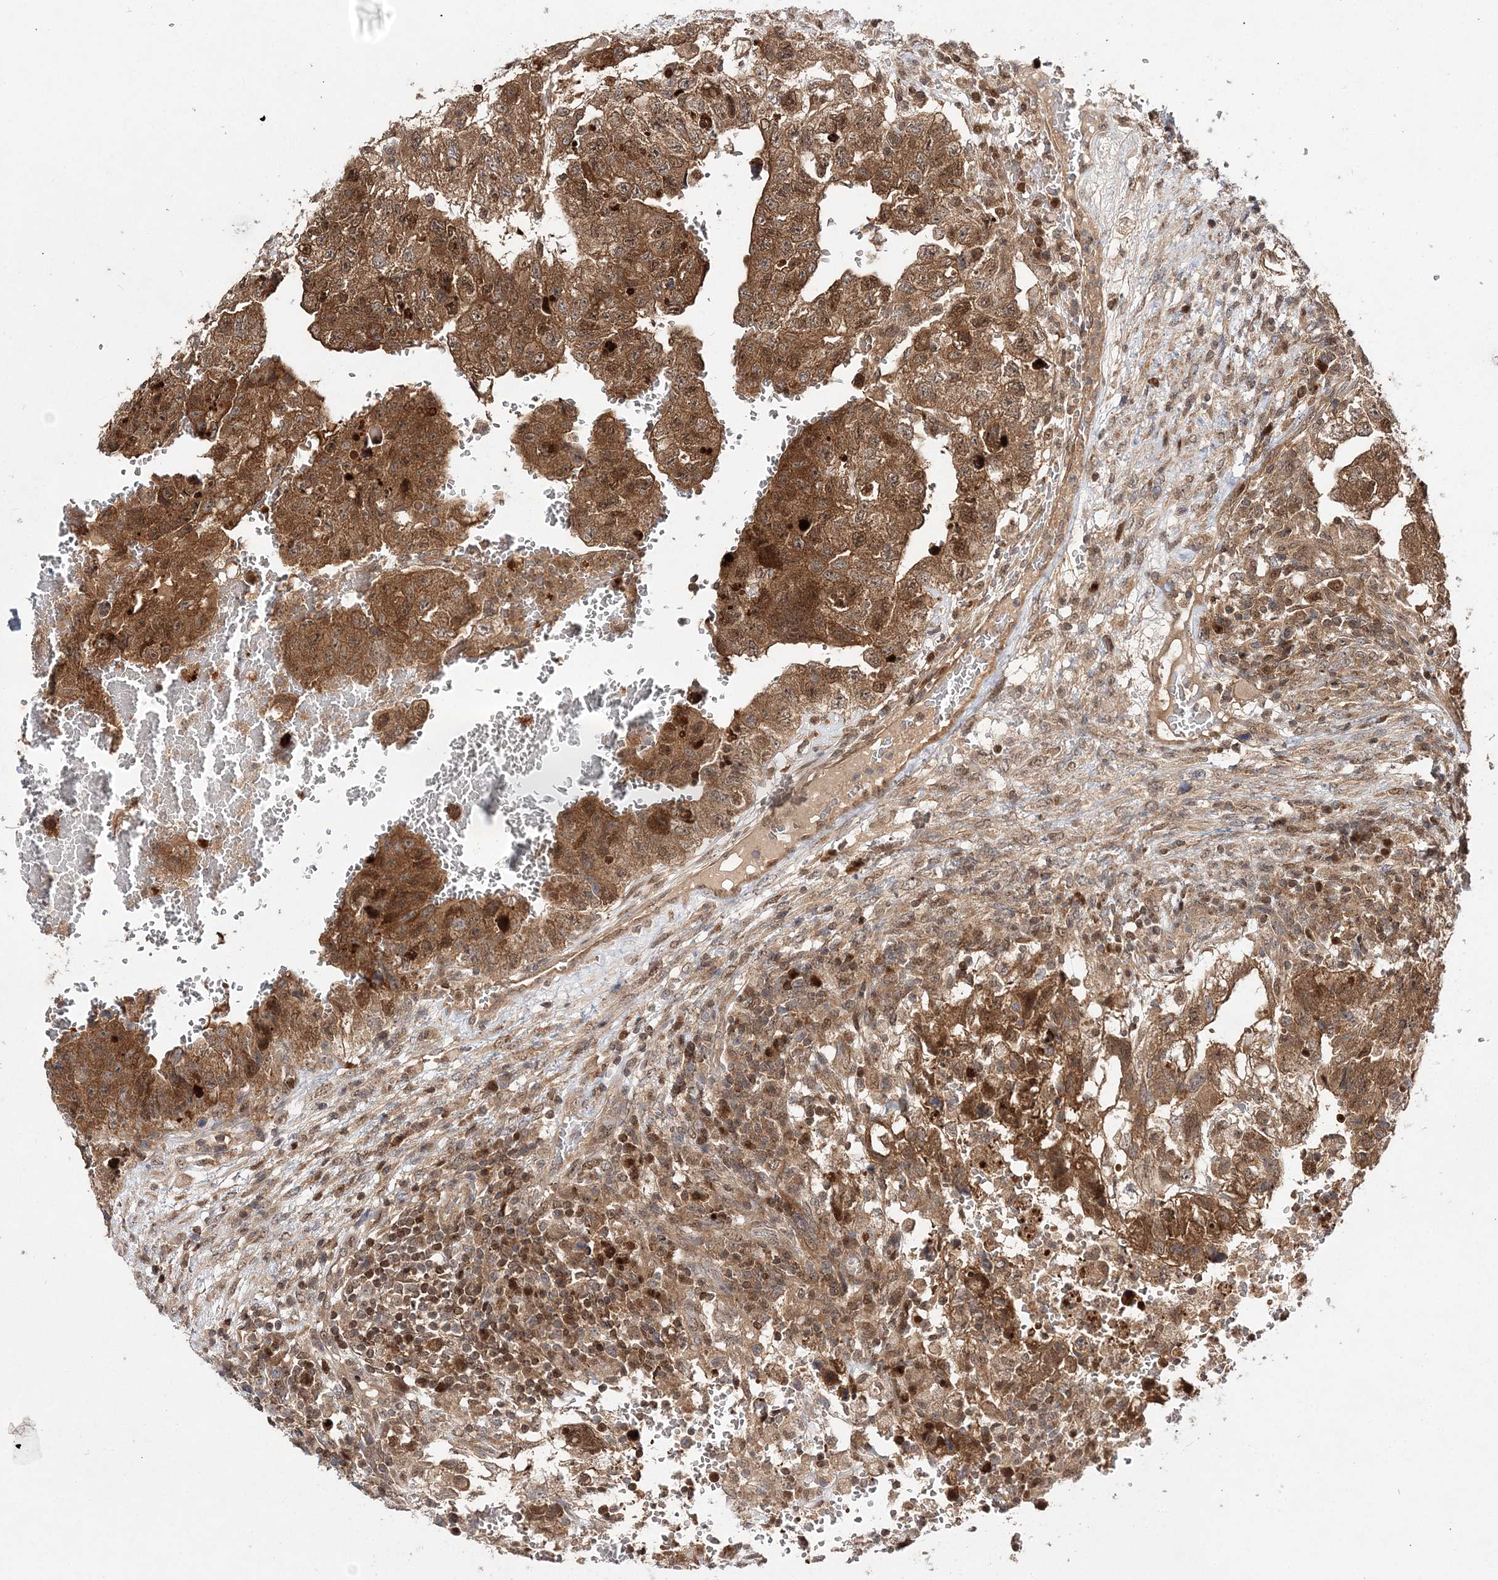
{"staining": {"intensity": "moderate", "quantity": ">75%", "location": "cytoplasmic/membranous"}, "tissue": "testis cancer", "cell_type": "Tumor cells", "image_type": "cancer", "snomed": [{"axis": "morphology", "description": "Carcinoma, Embryonal, NOS"}, {"axis": "topography", "description": "Testis"}], "caption": "Immunohistochemistry (IHC) staining of testis cancer, which displays medium levels of moderate cytoplasmic/membranous staining in approximately >75% of tumor cells indicating moderate cytoplasmic/membranous protein staining. The staining was performed using DAB (3,3'-diaminobenzidine) (brown) for protein detection and nuclei were counterstained in hematoxylin (blue).", "gene": "NIF3L1", "patient": {"sex": "male", "age": 36}}